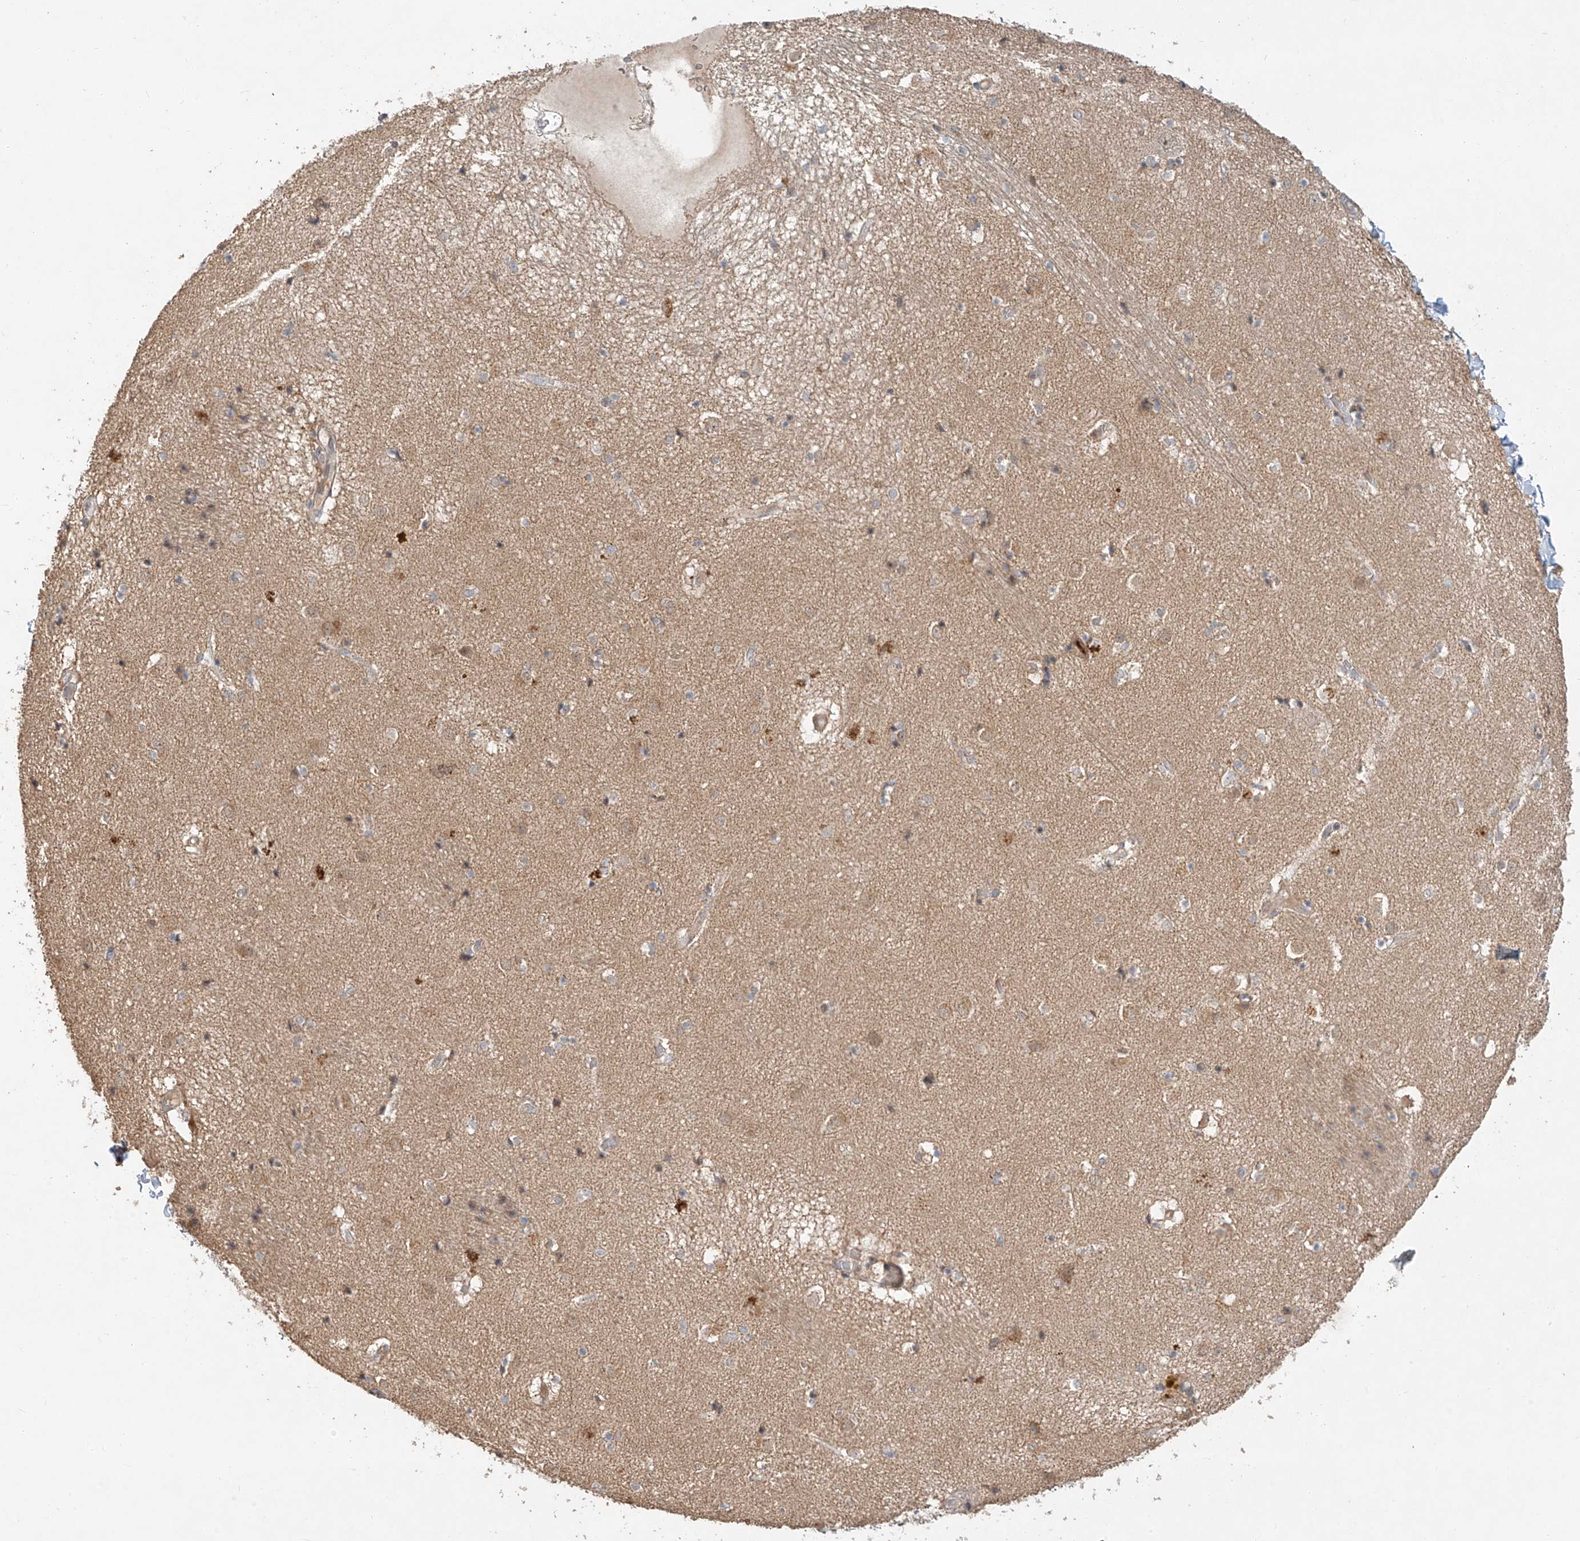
{"staining": {"intensity": "weak", "quantity": "<25%", "location": "cytoplasmic/membranous"}, "tissue": "caudate", "cell_type": "Glial cells", "image_type": "normal", "snomed": [{"axis": "morphology", "description": "Normal tissue, NOS"}, {"axis": "topography", "description": "Lateral ventricle wall"}], "caption": "The IHC histopathology image has no significant positivity in glial cells of caudate. (DAB (3,3'-diaminobenzidine) IHC visualized using brightfield microscopy, high magnification).", "gene": "TMEM61", "patient": {"sex": "male", "age": 70}}